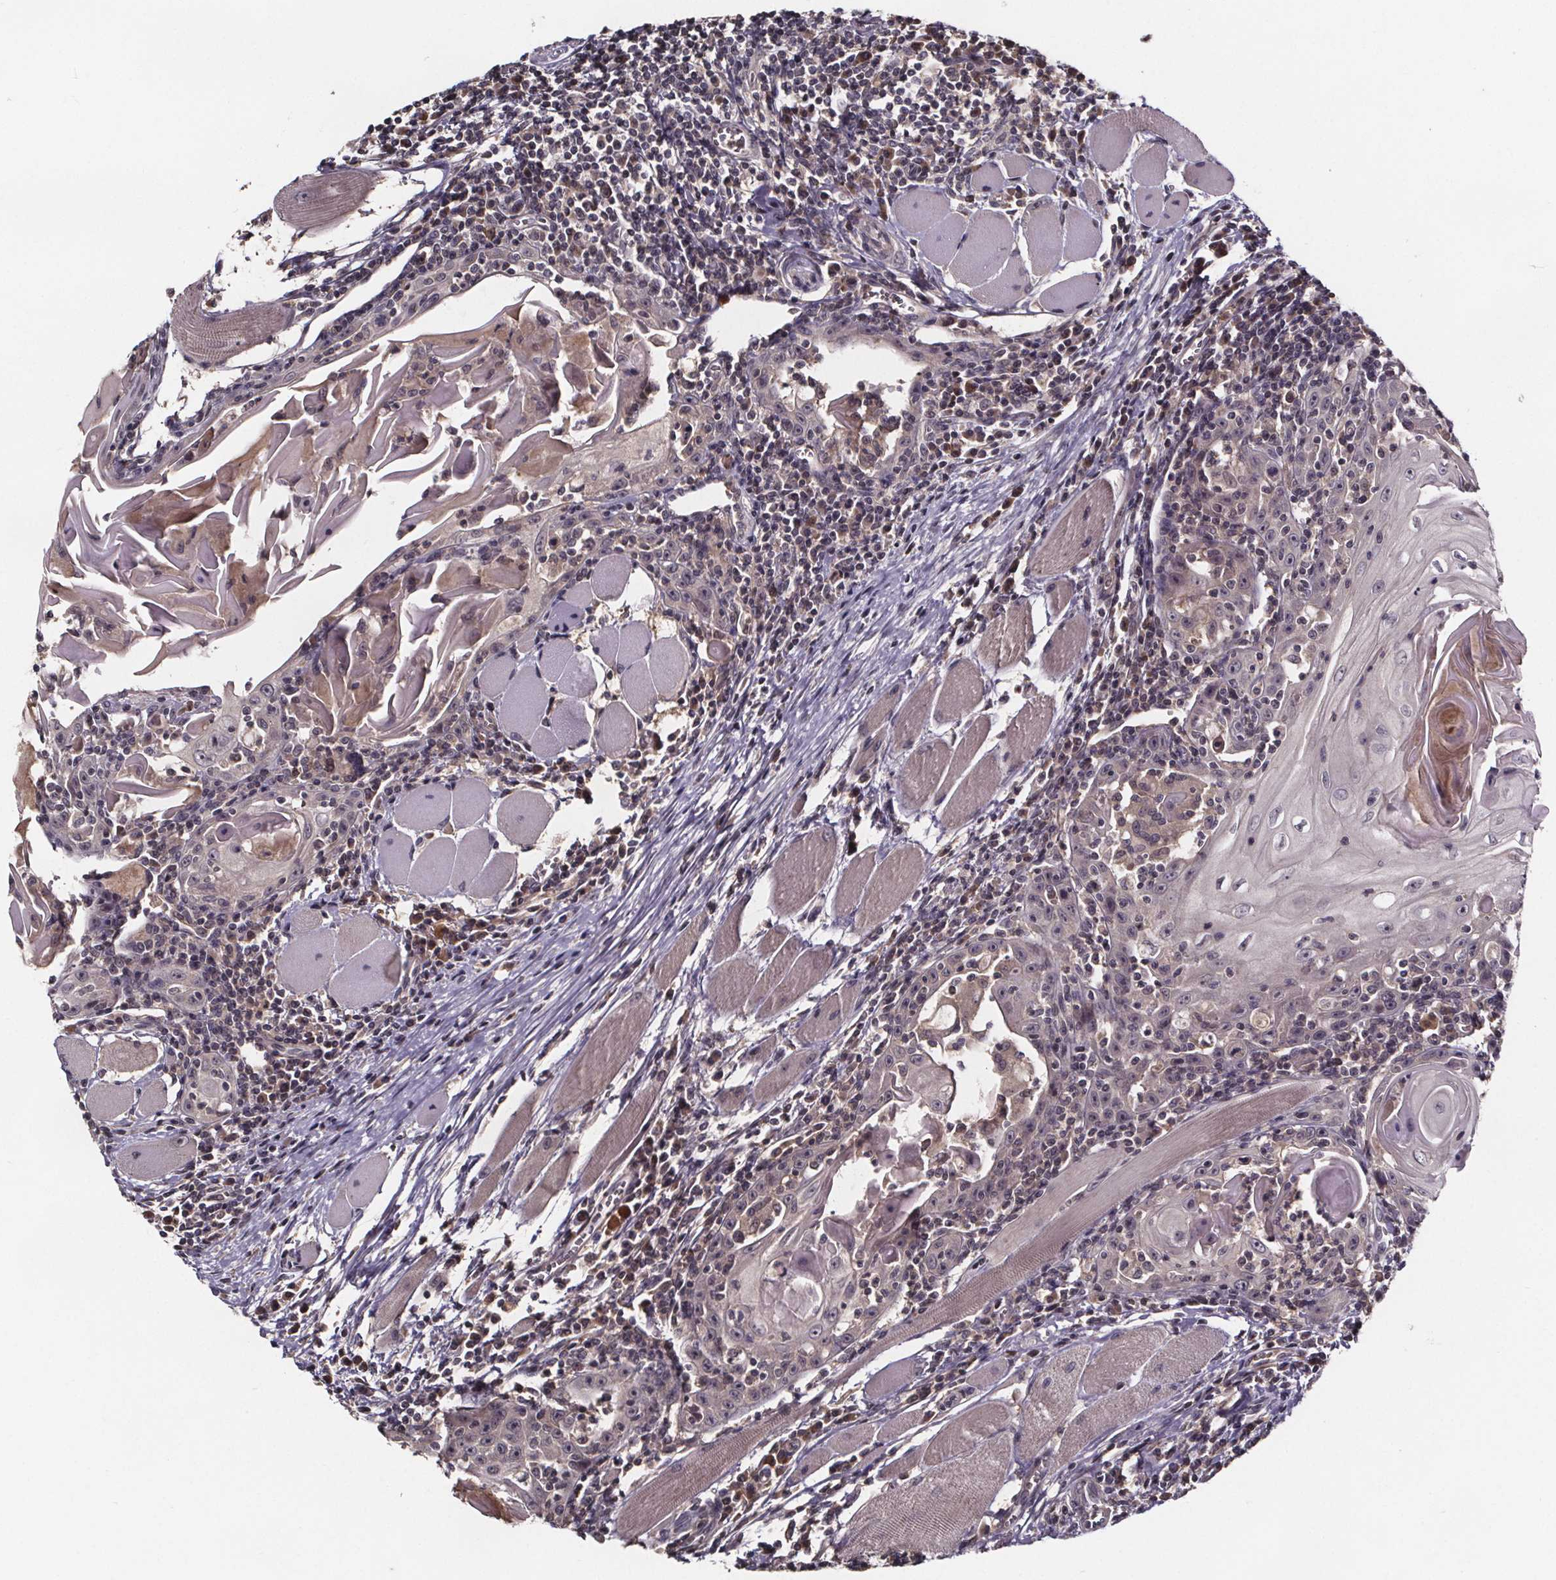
{"staining": {"intensity": "weak", "quantity": "25%-75%", "location": "nuclear"}, "tissue": "head and neck cancer", "cell_type": "Tumor cells", "image_type": "cancer", "snomed": [{"axis": "morphology", "description": "Normal tissue, NOS"}, {"axis": "morphology", "description": "Squamous cell carcinoma, NOS"}, {"axis": "topography", "description": "Oral tissue"}, {"axis": "topography", "description": "Head-Neck"}], "caption": "Immunohistochemistry (IHC) photomicrograph of neoplastic tissue: human head and neck cancer (squamous cell carcinoma) stained using IHC demonstrates low levels of weak protein expression localized specifically in the nuclear of tumor cells, appearing as a nuclear brown color.", "gene": "SMIM1", "patient": {"sex": "male", "age": 52}}